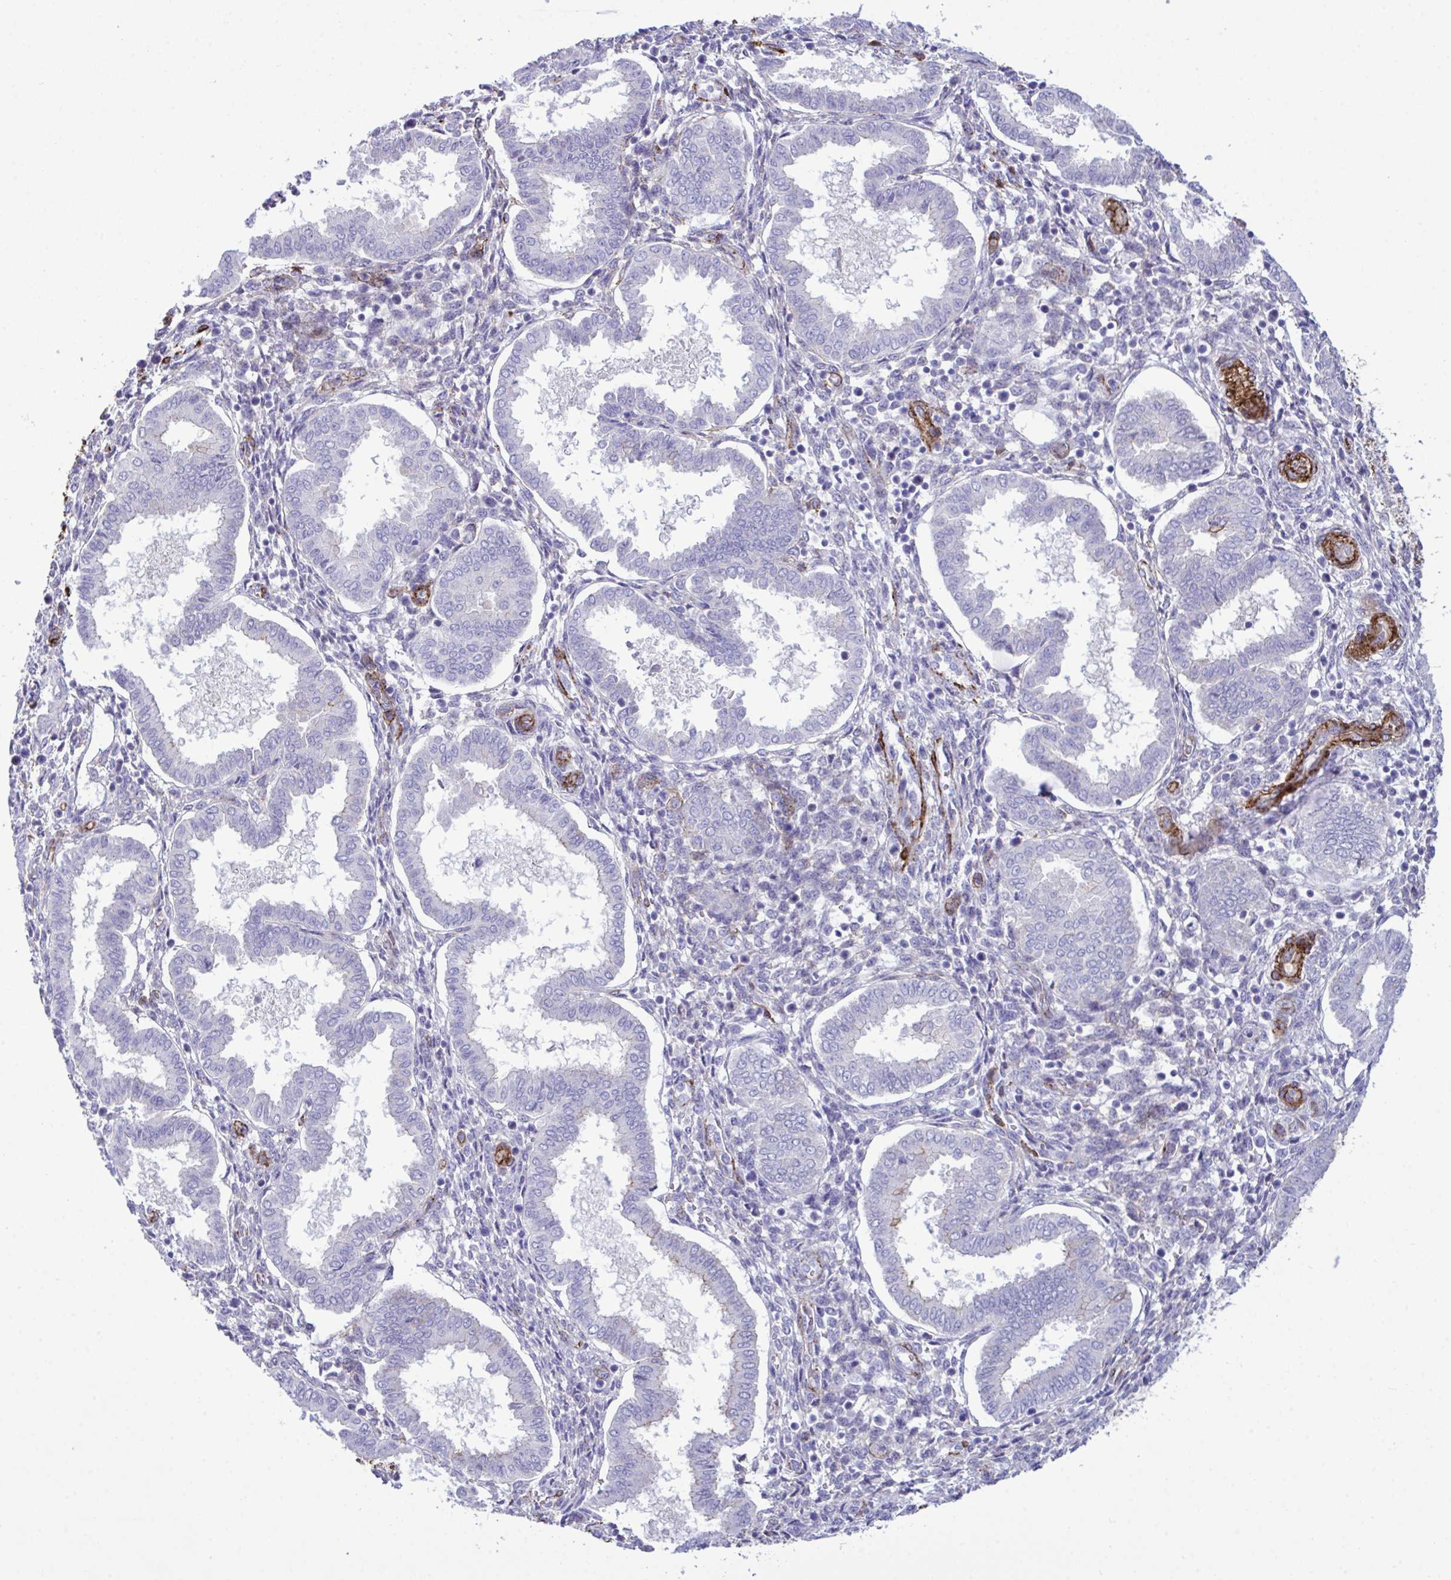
{"staining": {"intensity": "negative", "quantity": "none", "location": "none"}, "tissue": "endometrium", "cell_type": "Cells in endometrial stroma", "image_type": "normal", "snomed": [{"axis": "morphology", "description": "Normal tissue, NOS"}, {"axis": "topography", "description": "Endometrium"}], "caption": "Protein analysis of unremarkable endometrium exhibits no significant positivity in cells in endometrial stroma. (Brightfield microscopy of DAB immunohistochemistry at high magnification).", "gene": "SYNPO2L", "patient": {"sex": "female", "age": 24}}